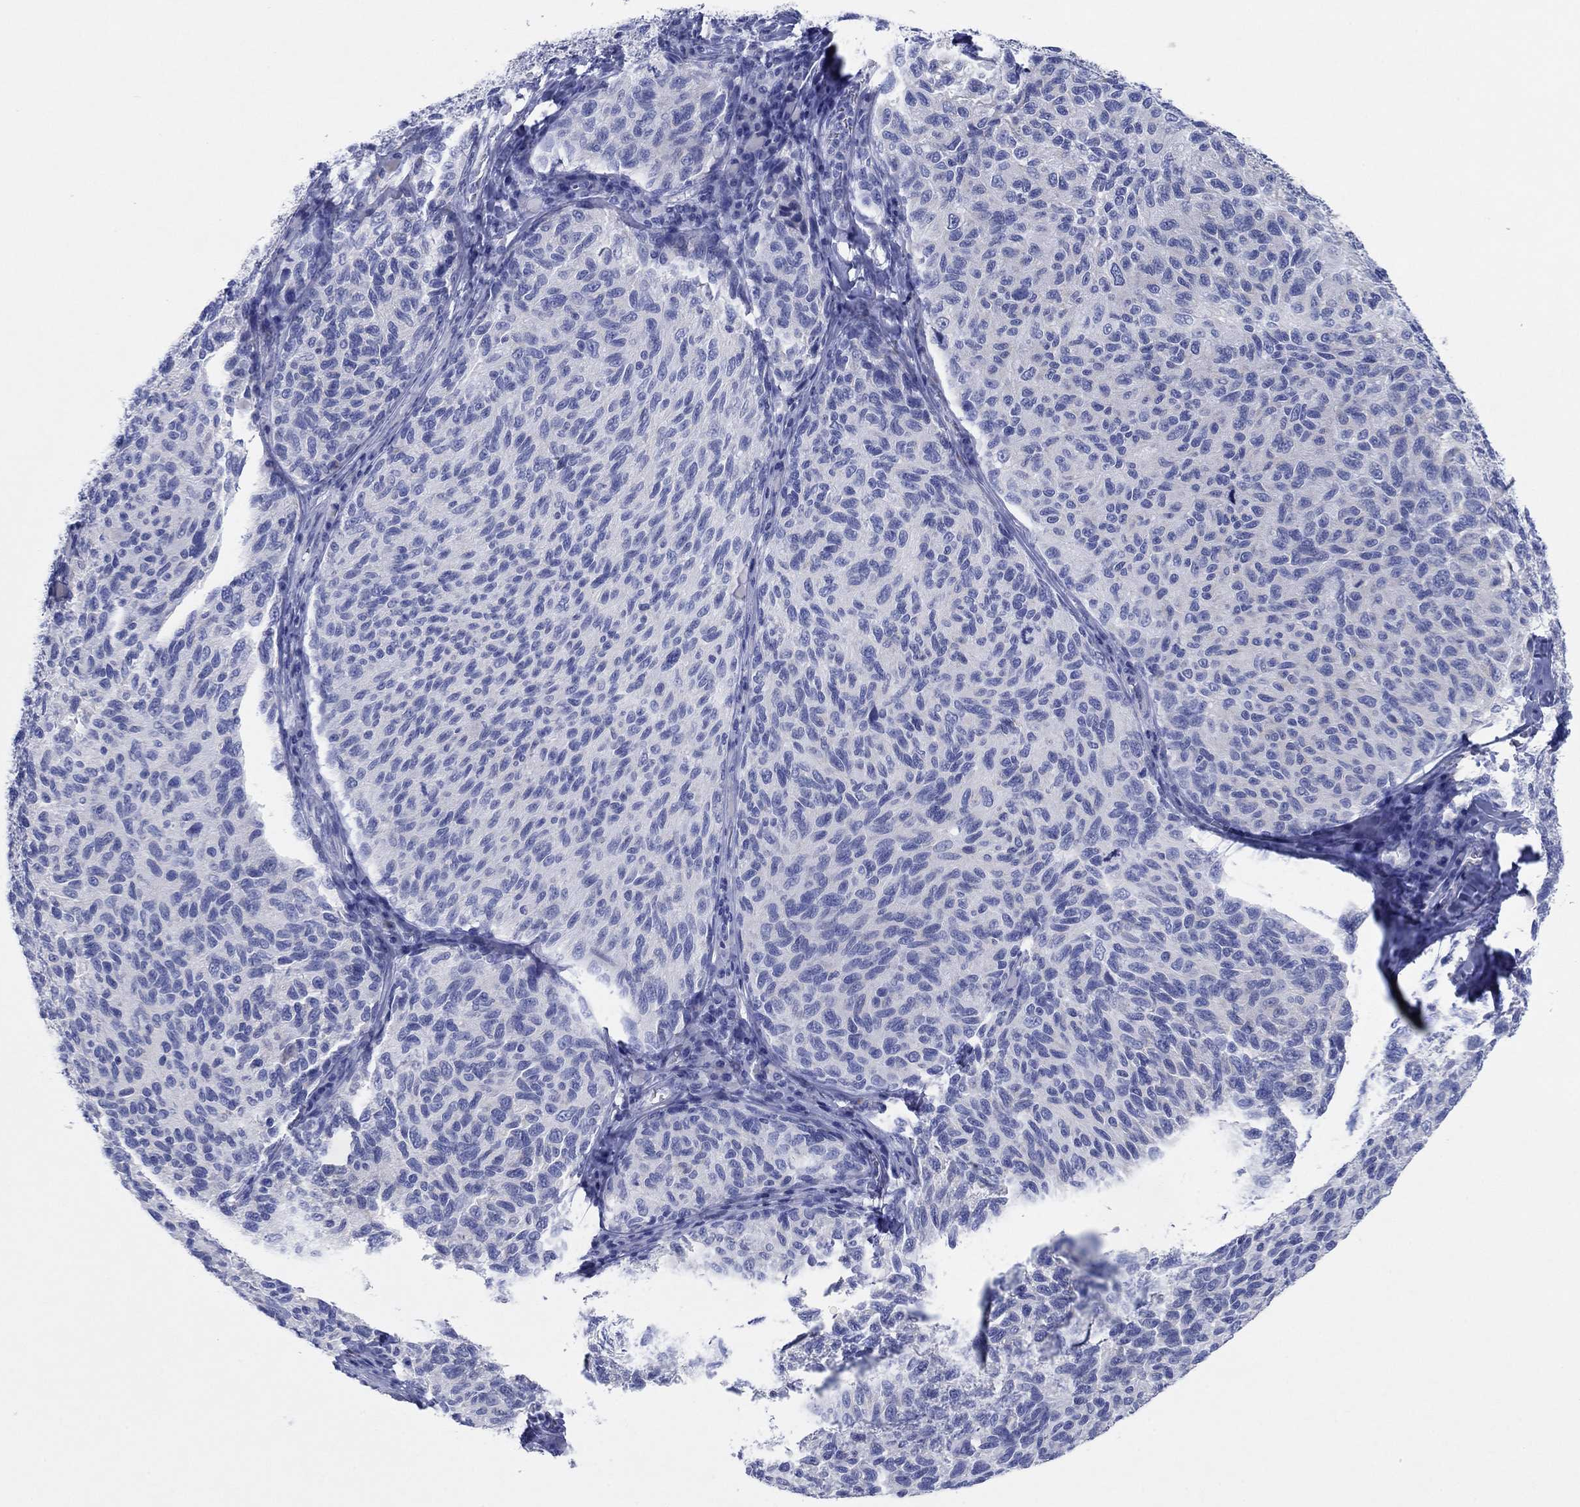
{"staining": {"intensity": "negative", "quantity": "none", "location": "none"}, "tissue": "melanoma", "cell_type": "Tumor cells", "image_type": "cancer", "snomed": [{"axis": "morphology", "description": "Malignant melanoma, NOS"}, {"axis": "topography", "description": "Skin"}], "caption": "A high-resolution image shows immunohistochemistry staining of melanoma, which demonstrates no significant staining in tumor cells.", "gene": "HCRT", "patient": {"sex": "female", "age": 73}}